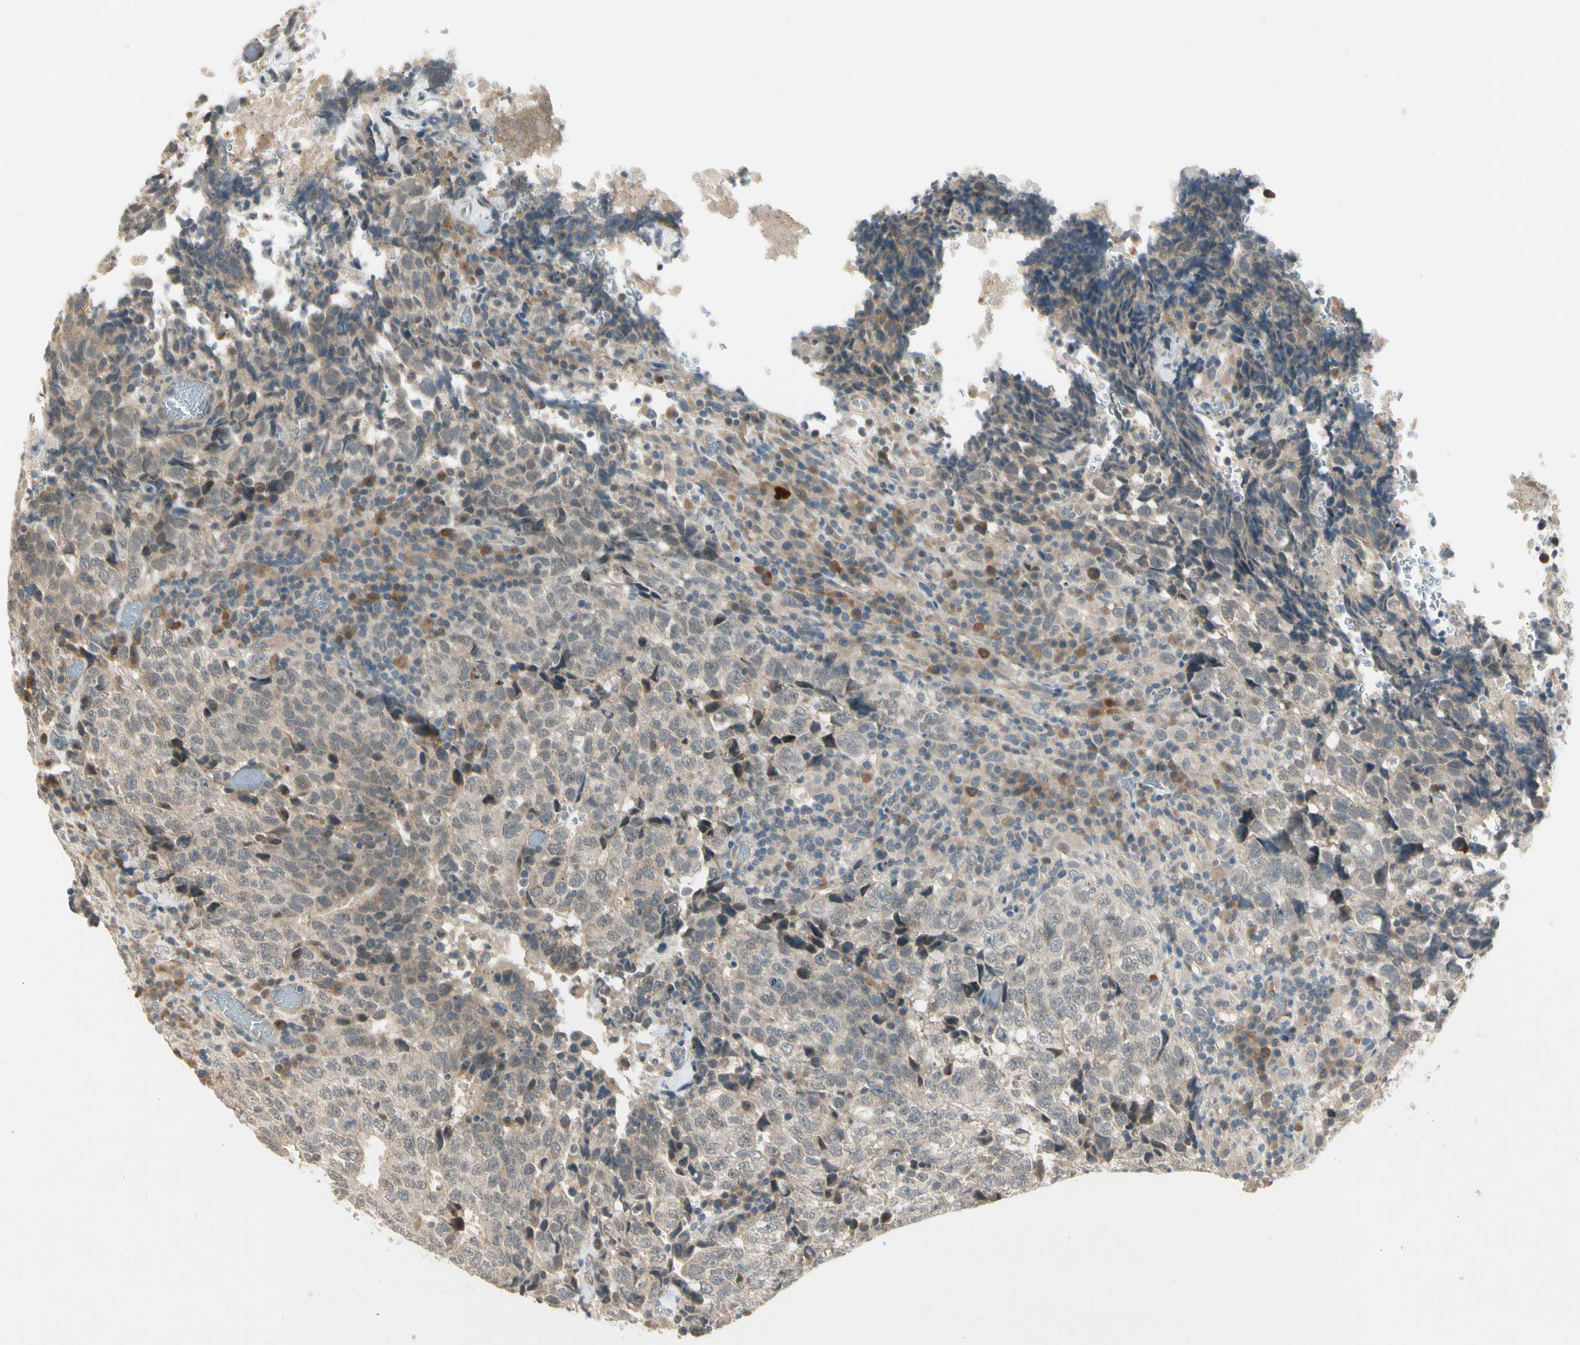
{"staining": {"intensity": "weak", "quantity": "25%-75%", "location": "cytoplasmic/membranous"}, "tissue": "testis cancer", "cell_type": "Tumor cells", "image_type": "cancer", "snomed": [{"axis": "morphology", "description": "Necrosis, NOS"}, {"axis": "morphology", "description": "Carcinoma, Embryonal, NOS"}, {"axis": "topography", "description": "Testis"}], "caption": "A brown stain shows weak cytoplasmic/membranous staining of a protein in human testis cancer tumor cells.", "gene": "PCDHB15", "patient": {"sex": "male", "age": 19}}